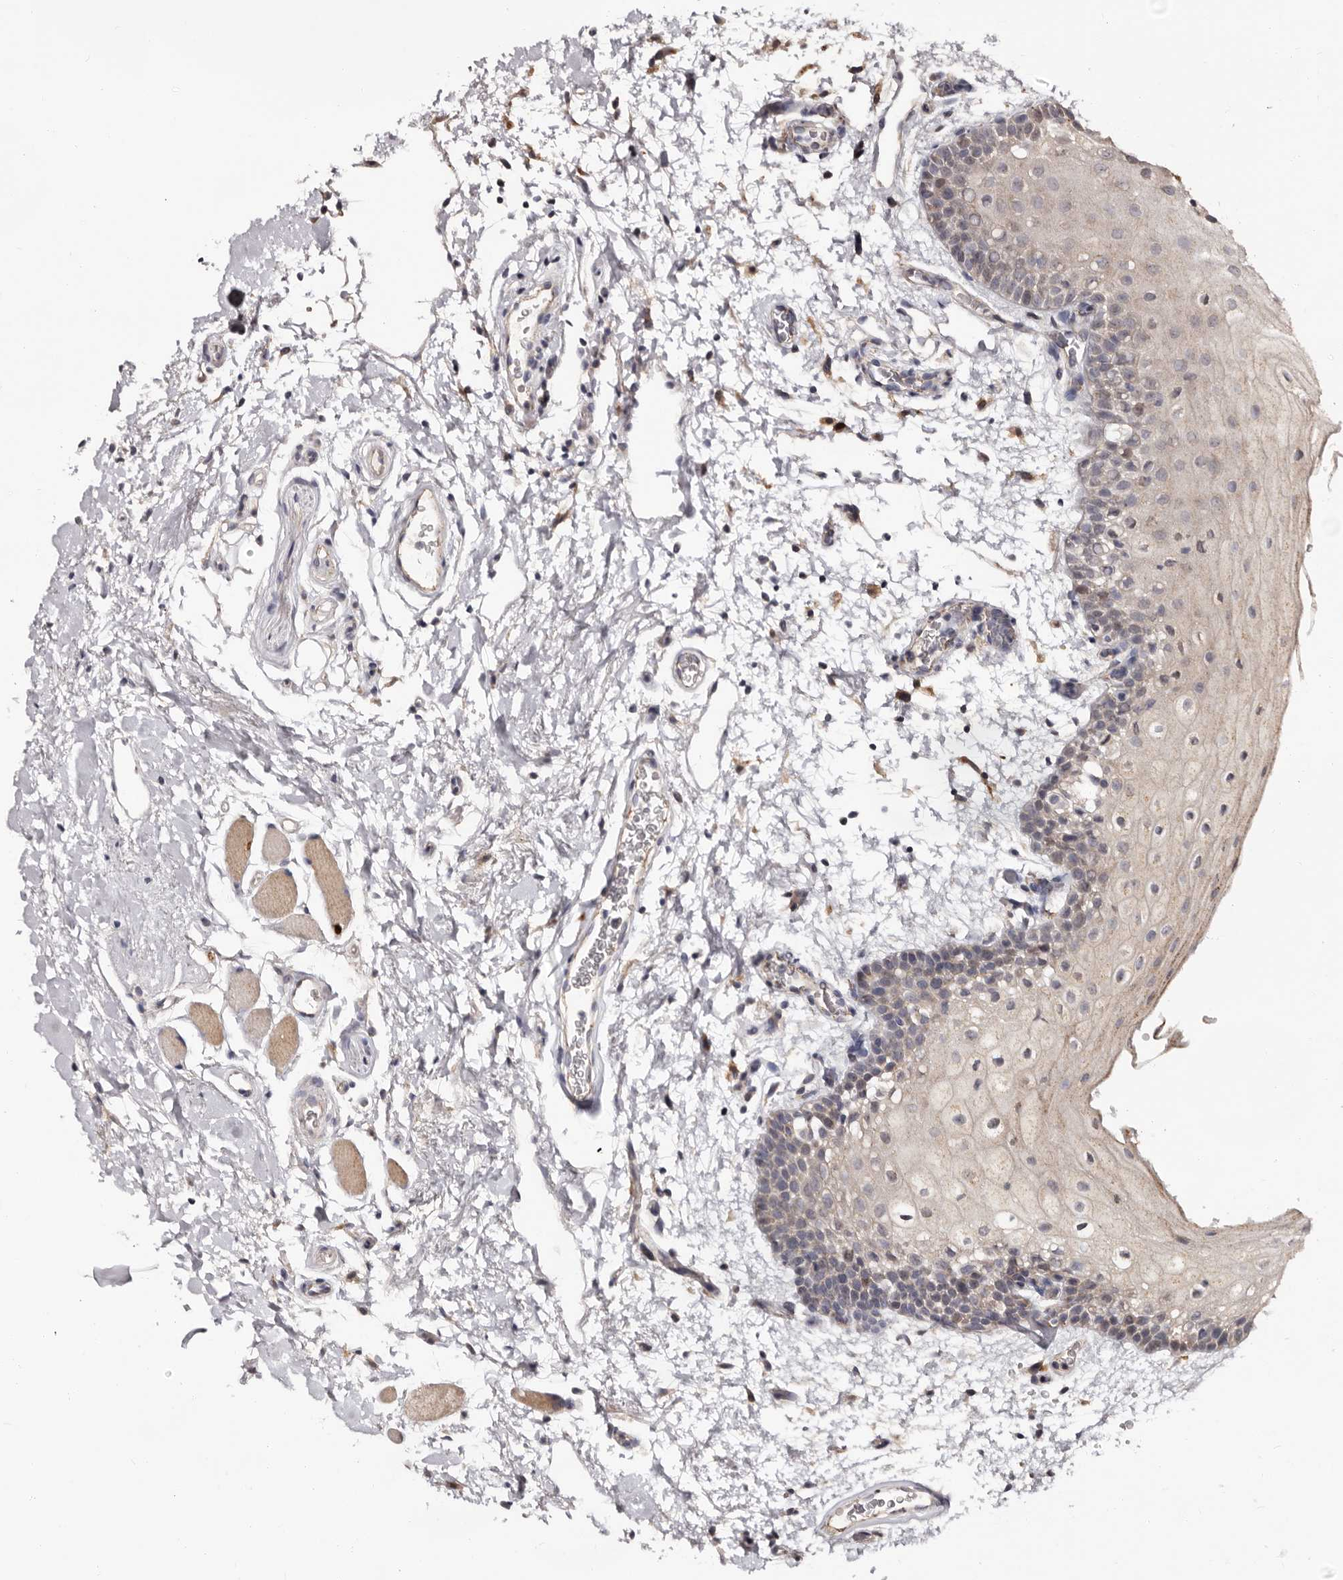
{"staining": {"intensity": "weak", "quantity": "<25%", "location": "nuclear"}, "tissue": "oral mucosa", "cell_type": "Squamous epithelial cells", "image_type": "normal", "snomed": [{"axis": "morphology", "description": "Normal tissue, NOS"}, {"axis": "topography", "description": "Oral tissue"}], "caption": "Human oral mucosa stained for a protein using IHC shows no staining in squamous epithelial cells.", "gene": "PTAFR", "patient": {"sex": "male", "age": 62}}